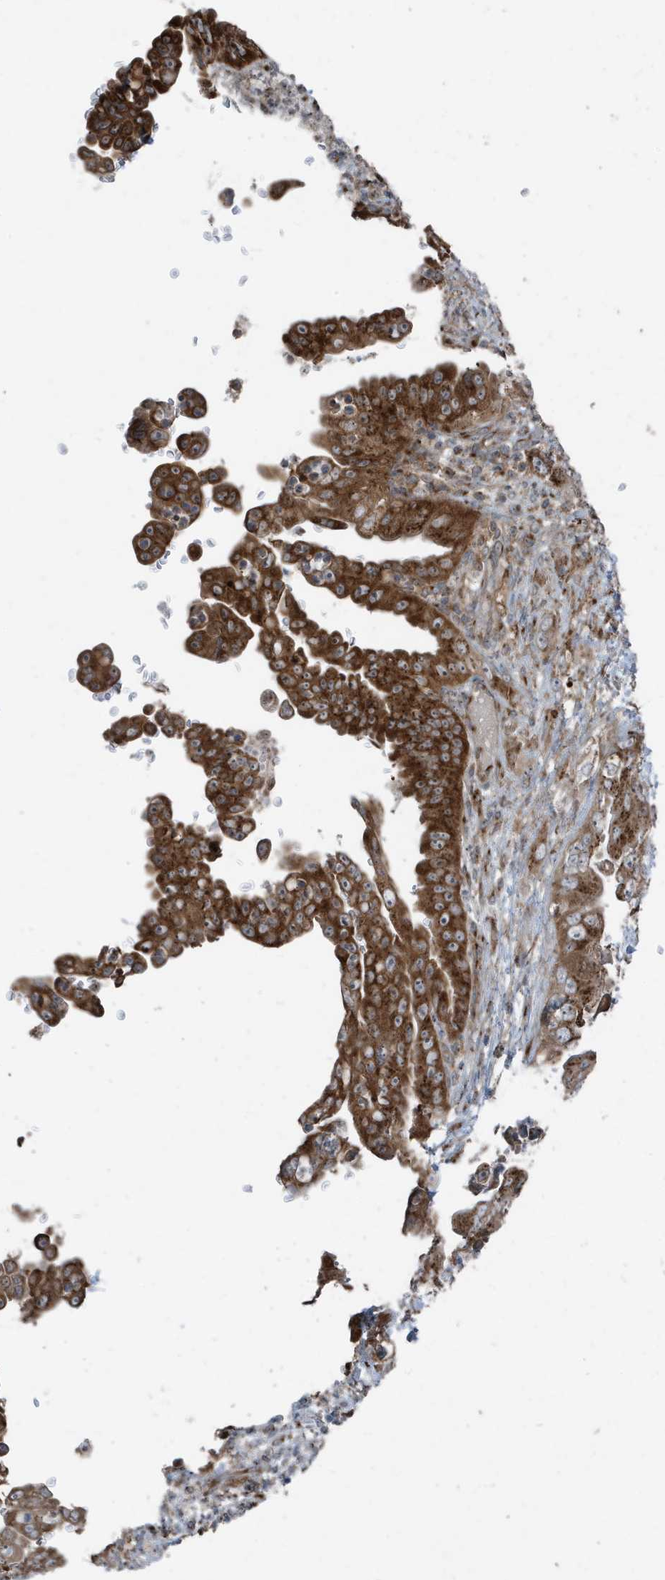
{"staining": {"intensity": "strong", "quantity": ">75%", "location": "cytoplasmic/membranous"}, "tissue": "pancreatic cancer", "cell_type": "Tumor cells", "image_type": "cancer", "snomed": [{"axis": "morphology", "description": "Adenocarcinoma, NOS"}, {"axis": "topography", "description": "Pancreas"}], "caption": "Immunohistochemistry (IHC) (DAB (3,3'-diaminobenzidine)) staining of human pancreatic adenocarcinoma exhibits strong cytoplasmic/membranous protein expression in about >75% of tumor cells. (Brightfield microscopy of DAB IHC at high magnification).", "gene": "GOLGA4", "patient": {"sex": "female", "age": 78}}